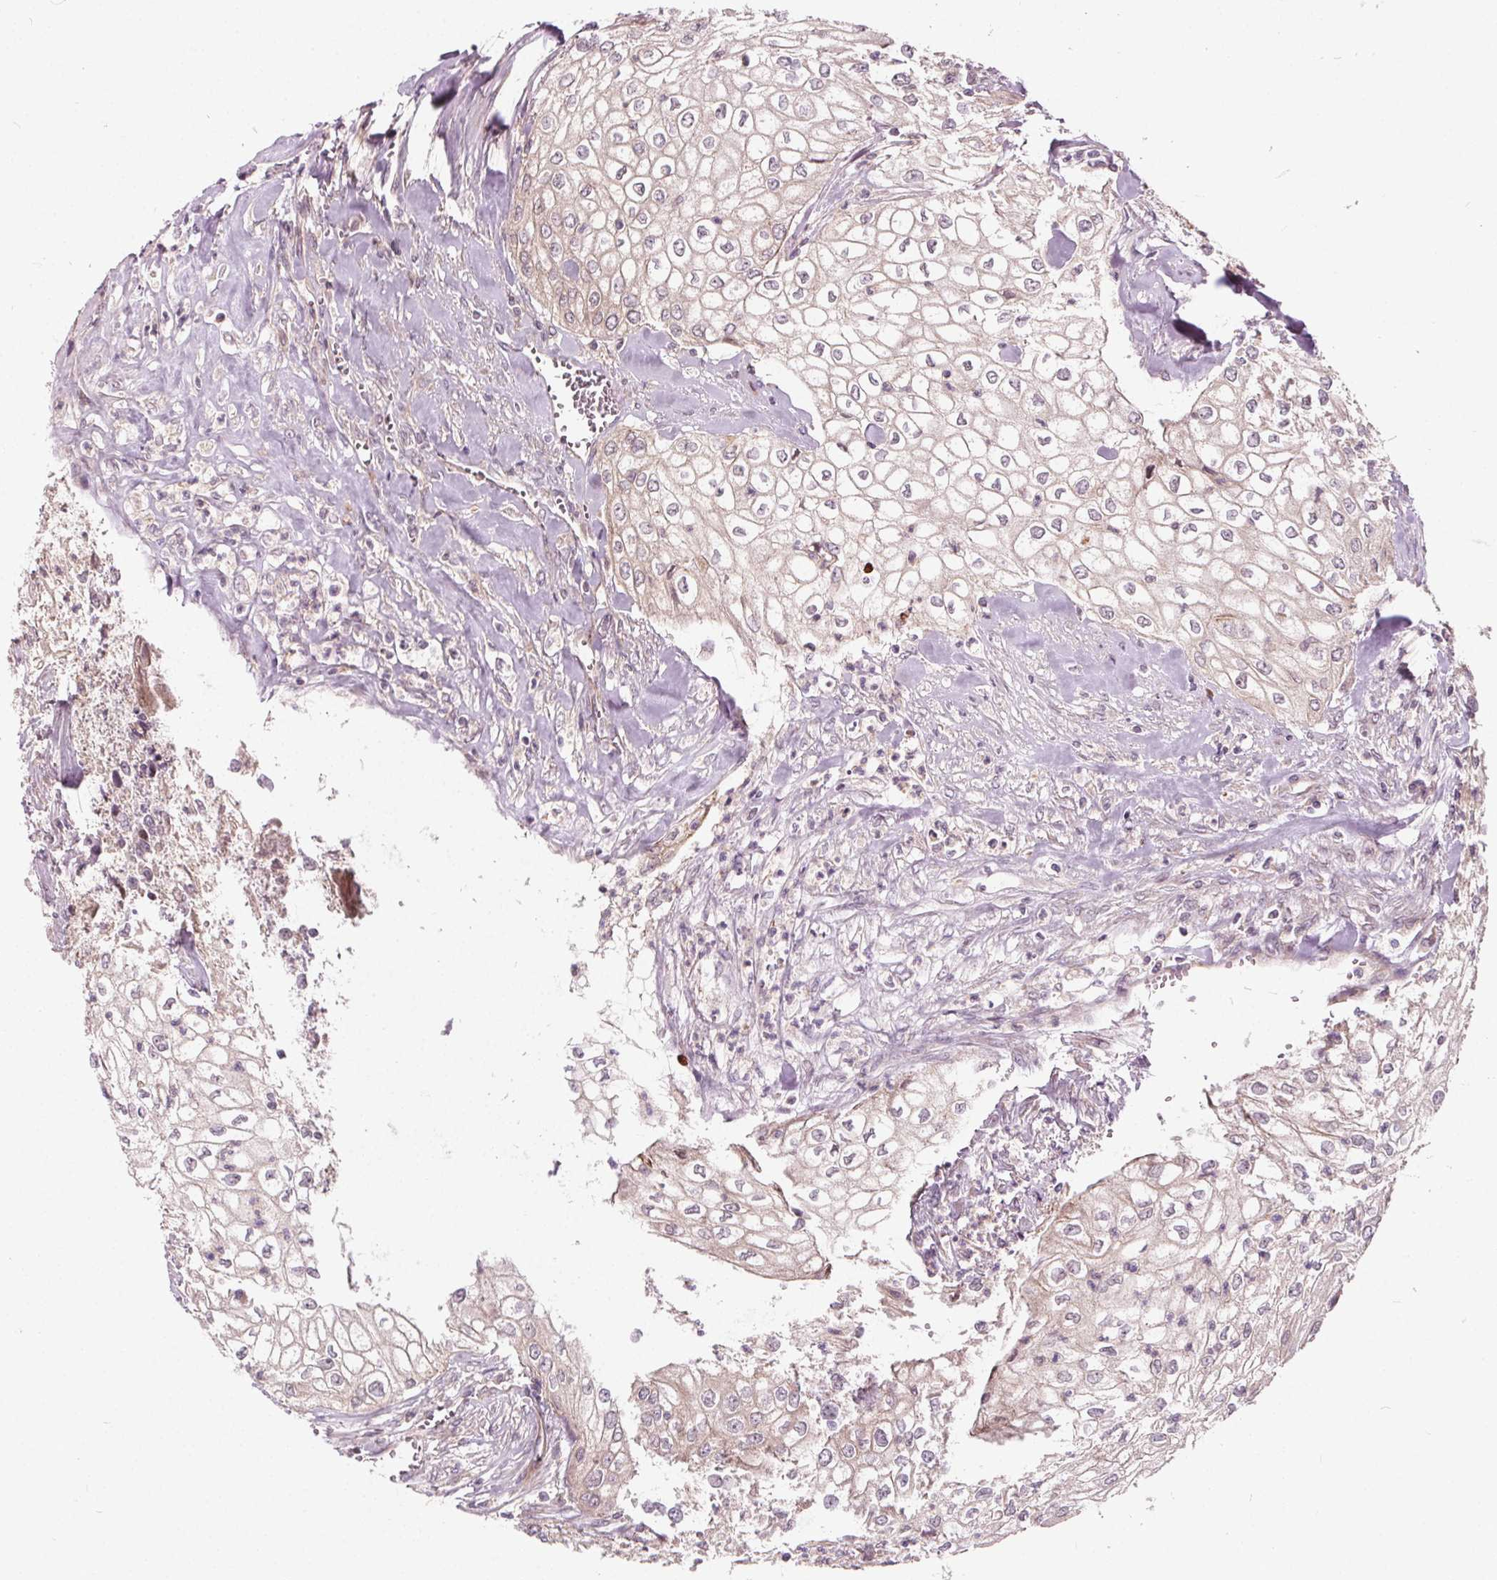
{"staining": {"intensity": "negative", "quantity": "none", "location": "none"}, "tissue": "urothelial cancer", "cell_type": "Tumor cells", "image_type": "cancer", "snomed": [{"axis": "morphology", "description": "Urothelial carcinoma, High grade"}, {"axis": "topography", "description": "Urinary bladder"}], "caption": "IHC photomicrograph of human urothelial cancer stained for a protein (brown), which shows no expression in tumor cells.", "gene": "INPP5E", "patient": {"sex": "male", "age": 62}}